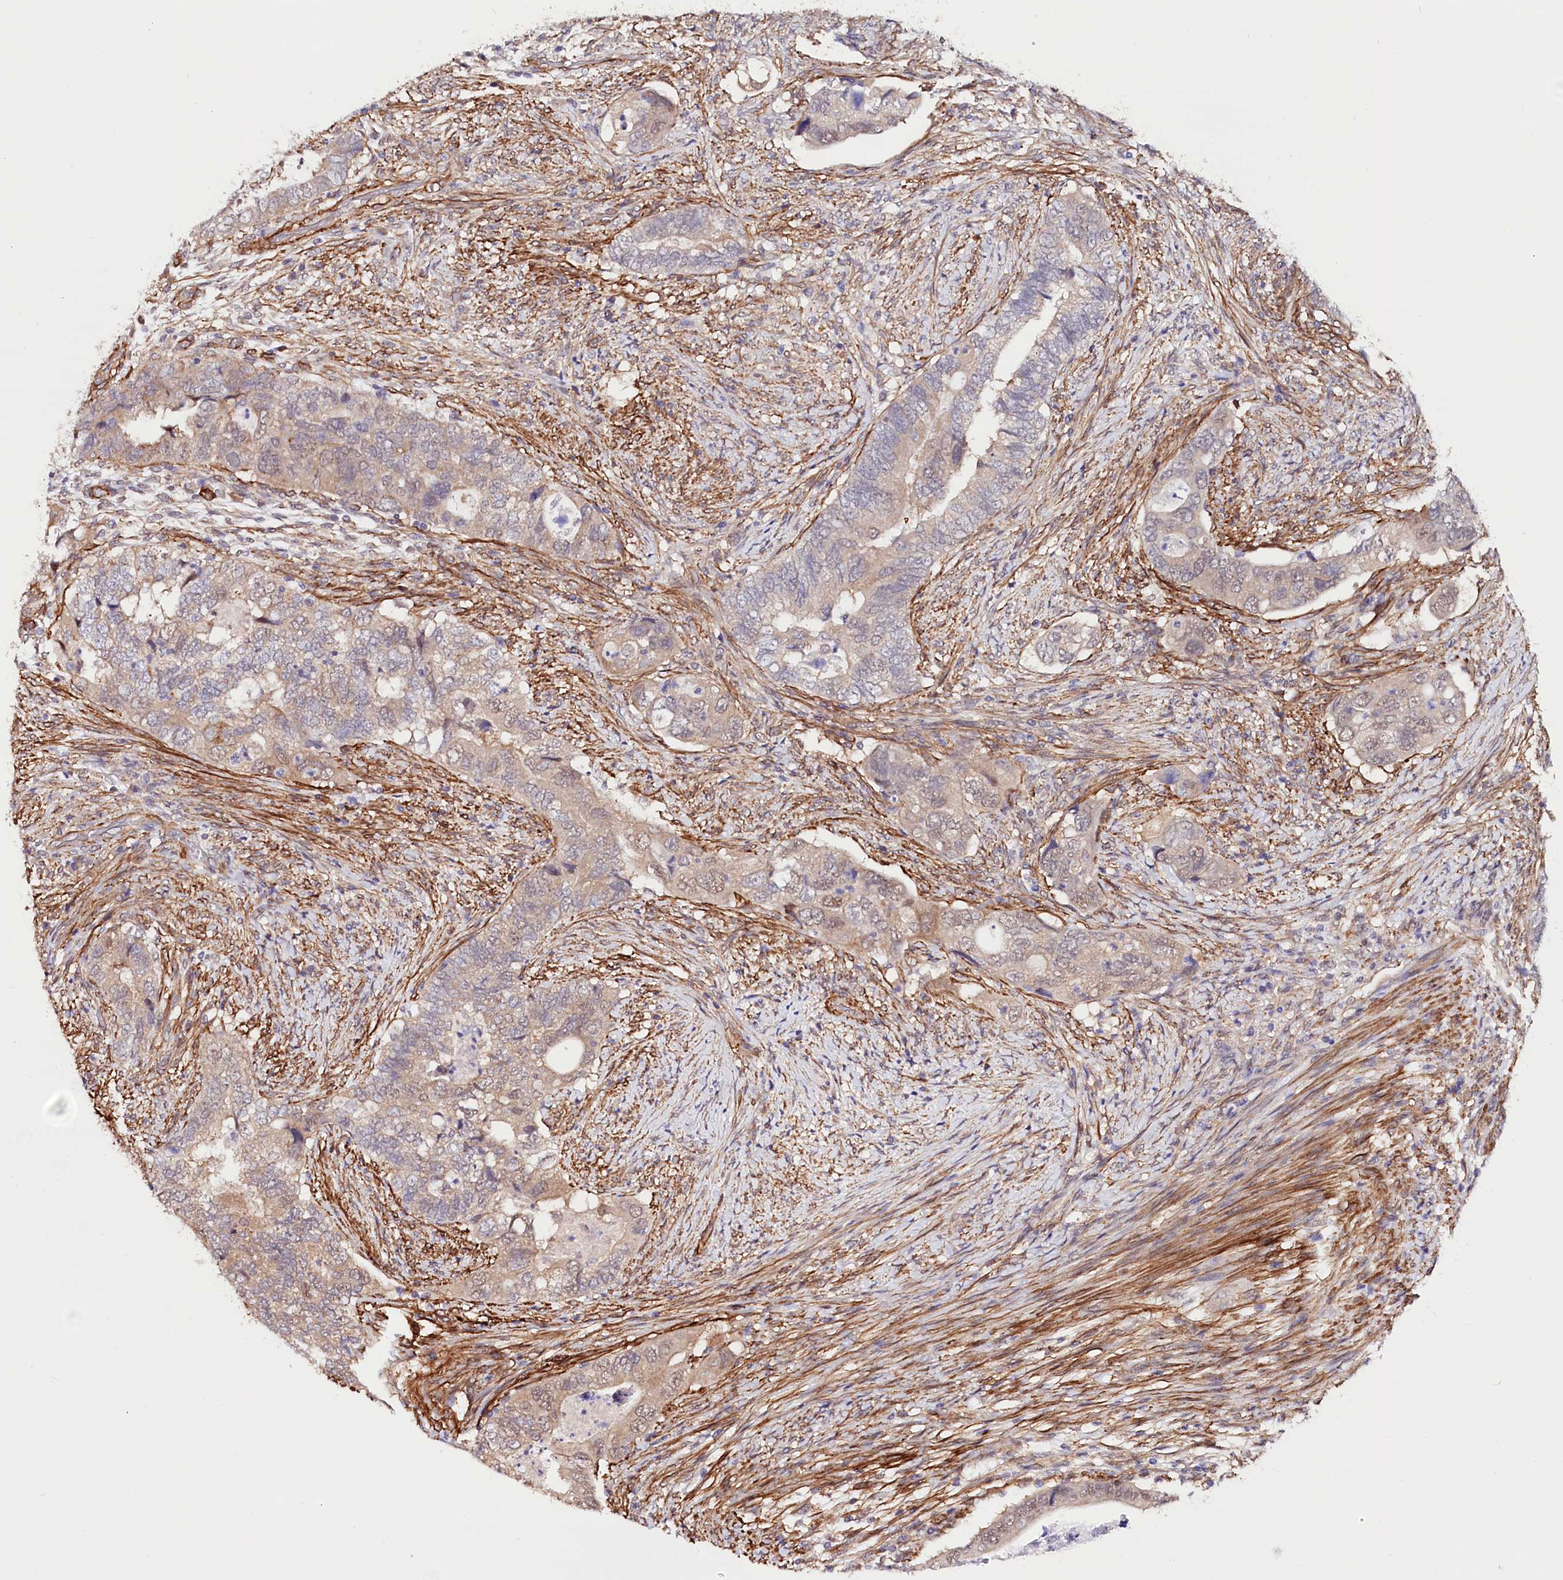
{"staining": {"intensity": "weak", "quantity": "25%-75%", "location": "cytoplasmic/membranous"}, "tissue": "colorectal cancer", "cell_type": "Tumor cells", "image_type": "cancer", "snomed": [{"axis": "morphology", "description": "Adenocarcinoma, NOS"}, {"axis": "topography", "description": "Rectum"}], "caption": "The image reveals staining of colorectal cancer (adenocarcinoma), revealing weak cytoplasmic/membranous protein staining (brown color) within tumor cells. (DAB (3,3'-diaminobenzidine) = brown stain, brightfield microscopy at high magnification).", "gene": "PPP2R5B", "patient": {"sex": "male", "age": 63}}